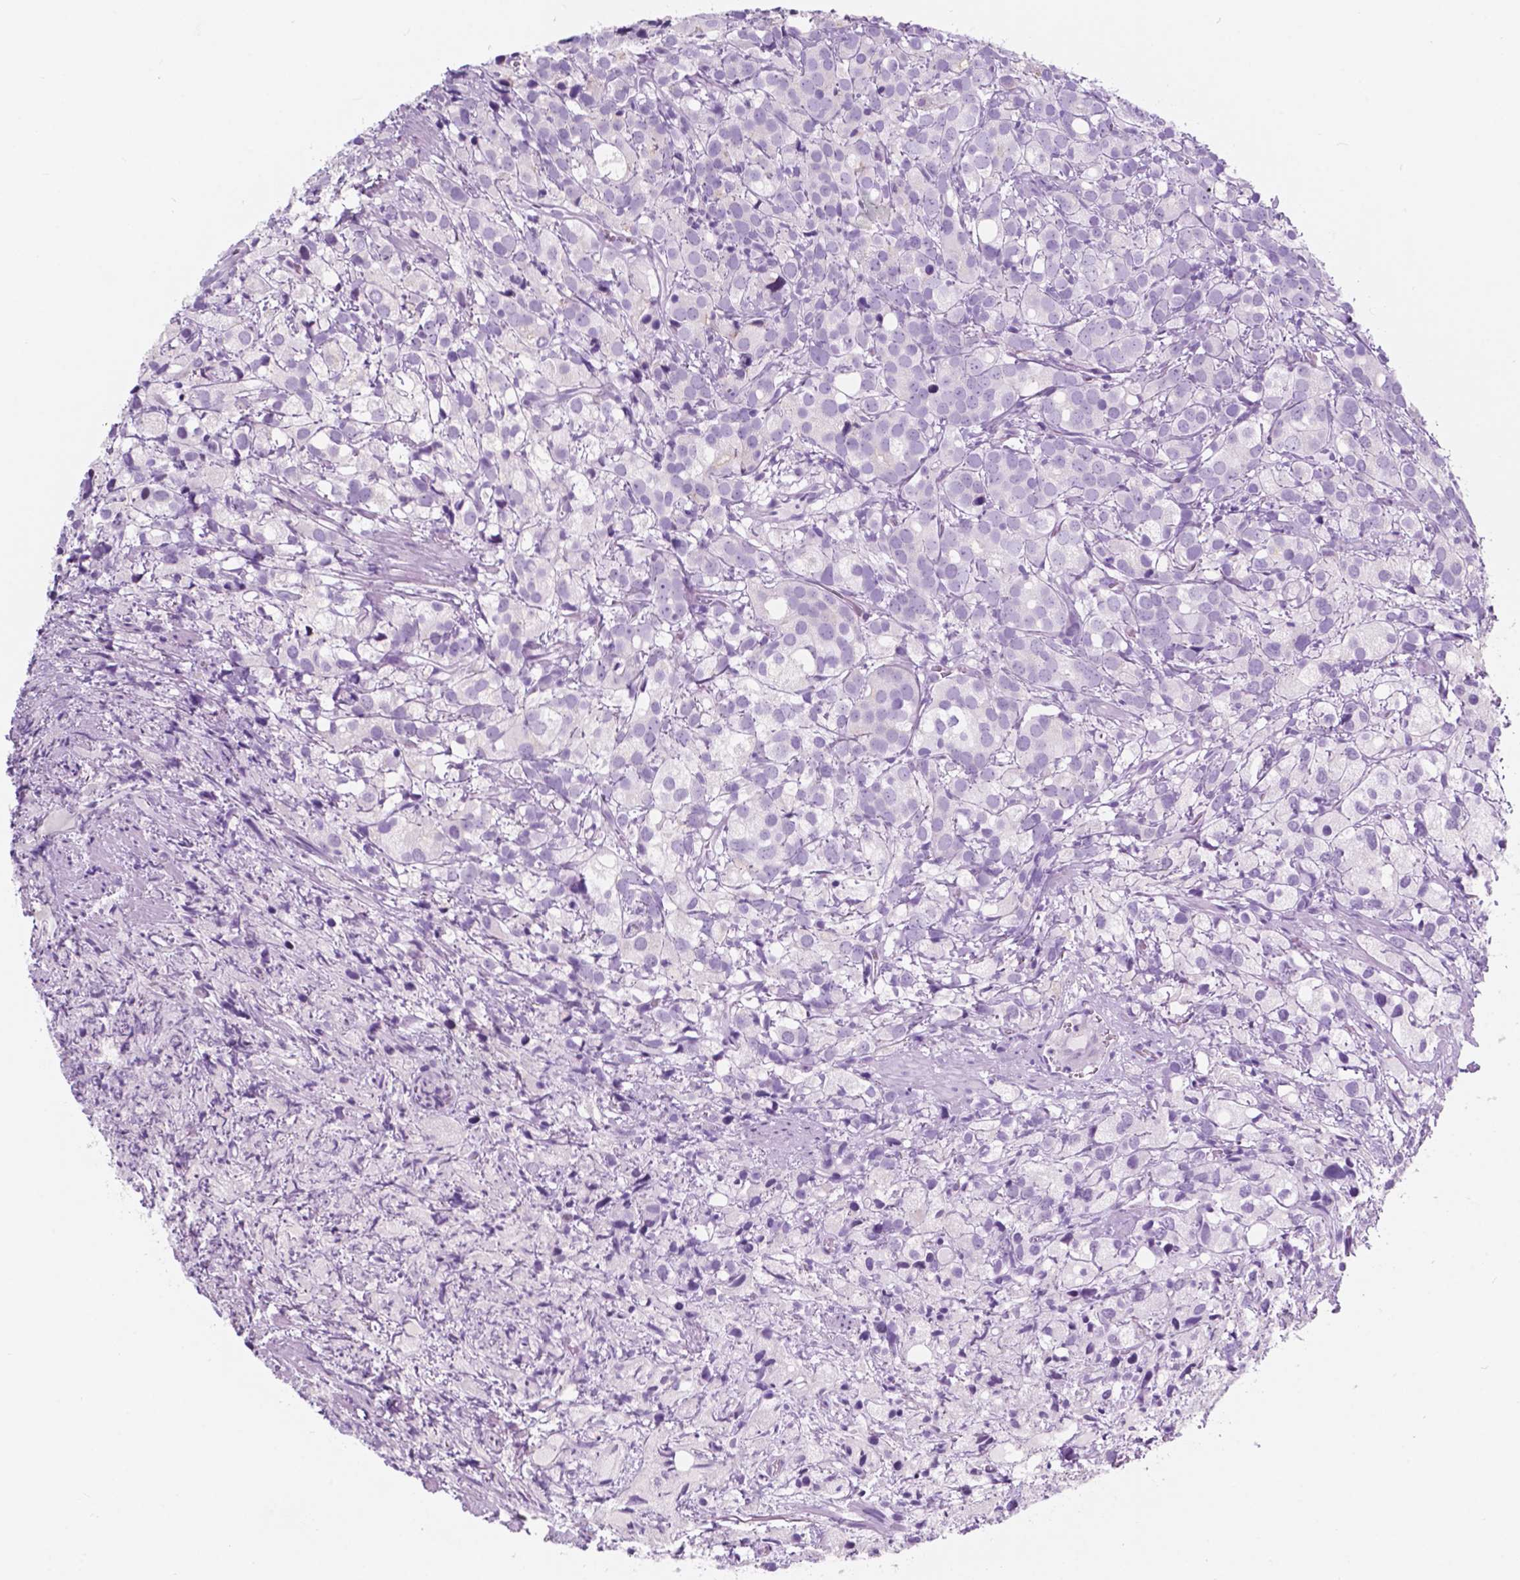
{"staining": {"intensity": "negative", "quantity": "none", "location": "none"}, "tissue": "prostate cancer", "cell_type": "Tumor cells", "image_type": "cancer", "snomed": [{"axis": "morphology", "description": "Adenocarcinoma, High grade"}, {"axis": "topography", "description": "Prostate"}], "caption": "The immunohistochemistry histopathology image has no significant staining in tumor cells of prostate high-grade adenocarcinoma tissue.", "gene": "CUZD1", "patient": {"sex": "male", "age": 86}}